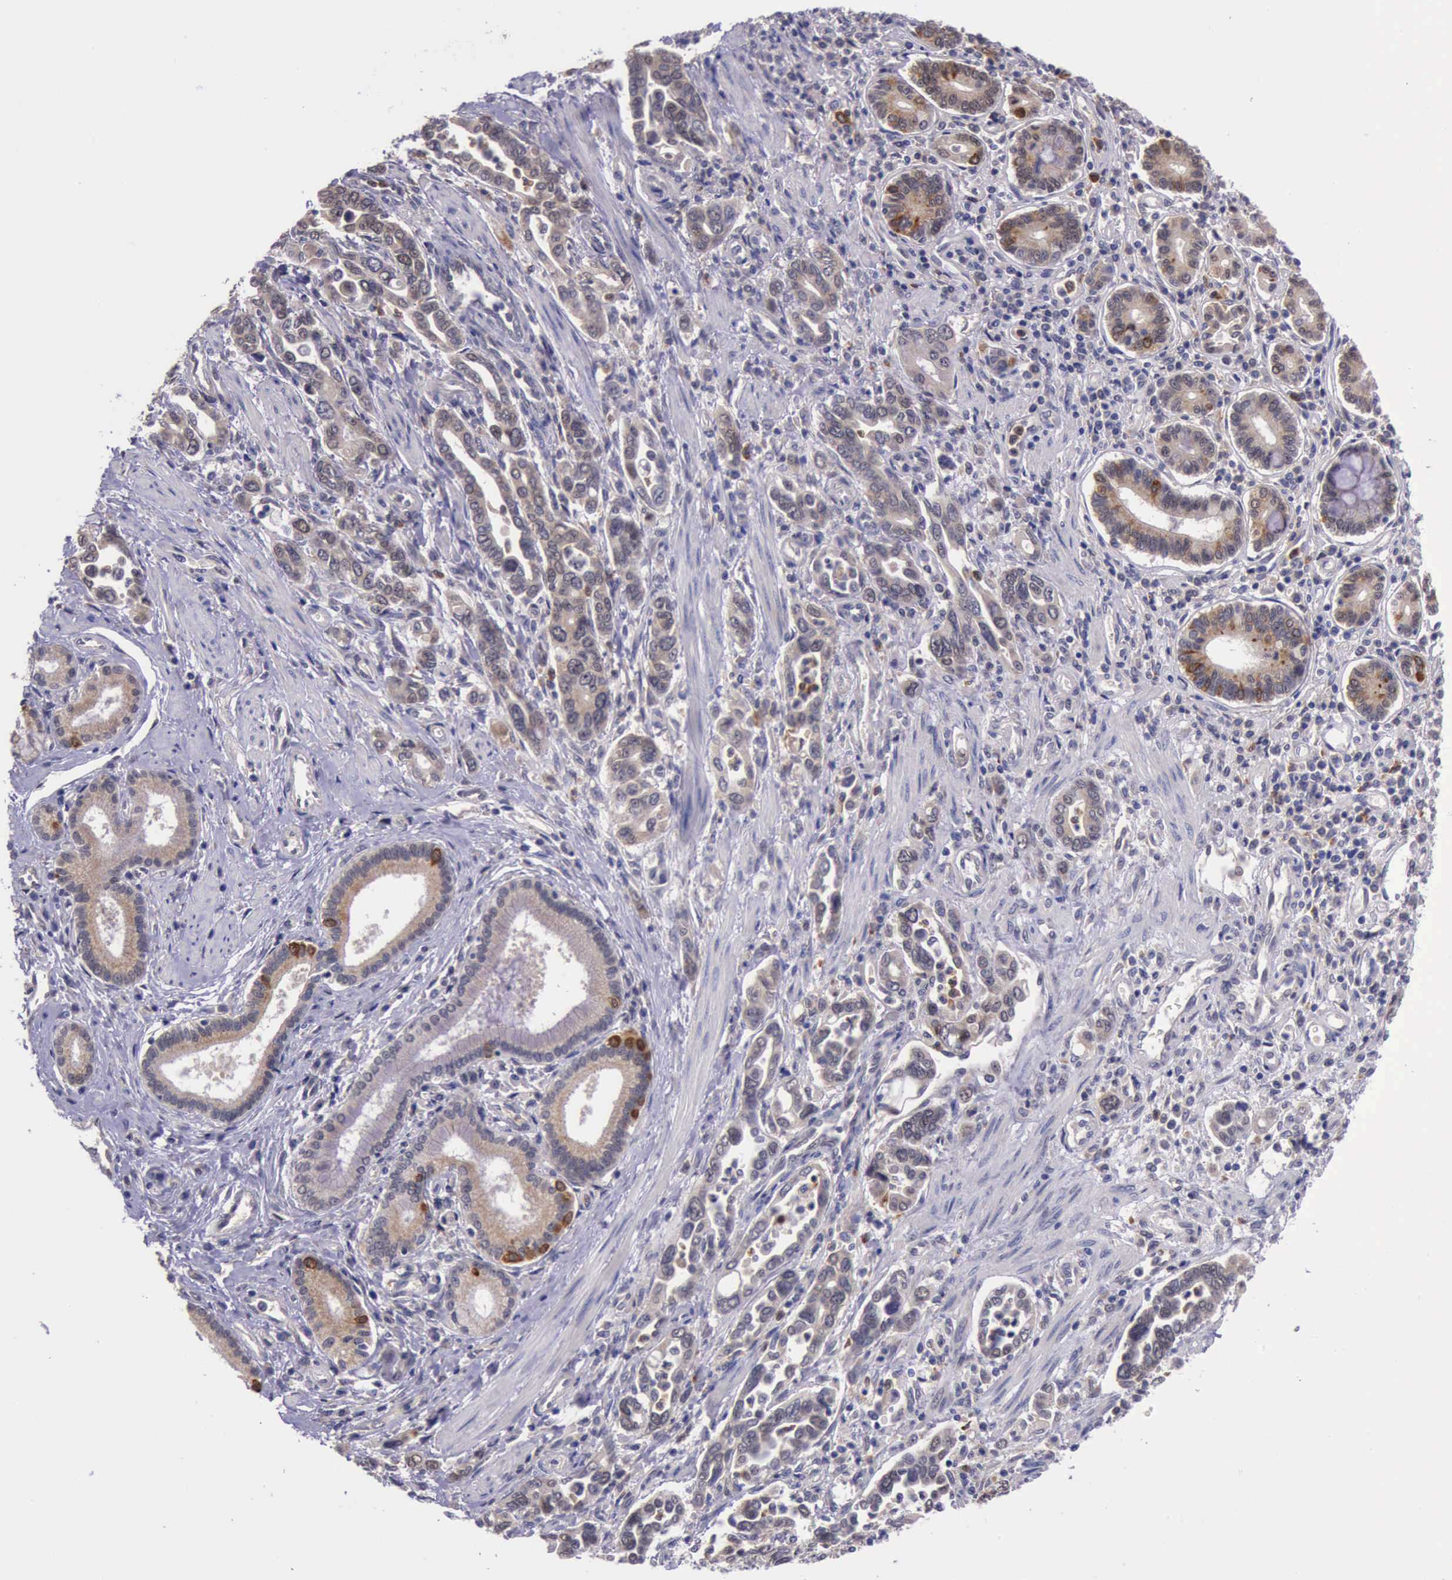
{"staining": {"intensity": "weak", "quantity": ">75%", "location": "cytoplasmic/membranous"}, "tissue": "pancreatic cancer", "cell_type": "Tumor cells", "image_type": "cancer", "snomed": [{"axis": "morphology", "description": "Adenocarcinoma, NOS"}, {"axis": "topography", "description": "Pancreas"}], "caption": "This micrograph displays immunohistochemistry (IHC) staining of human pancreatic adenocarcinoma, with low weak cytoplasmic/membranous positivity in approximately >75% of tumor cells.", "gene": "PLEK2", "patient": {"sex": "female", "age": 57}}